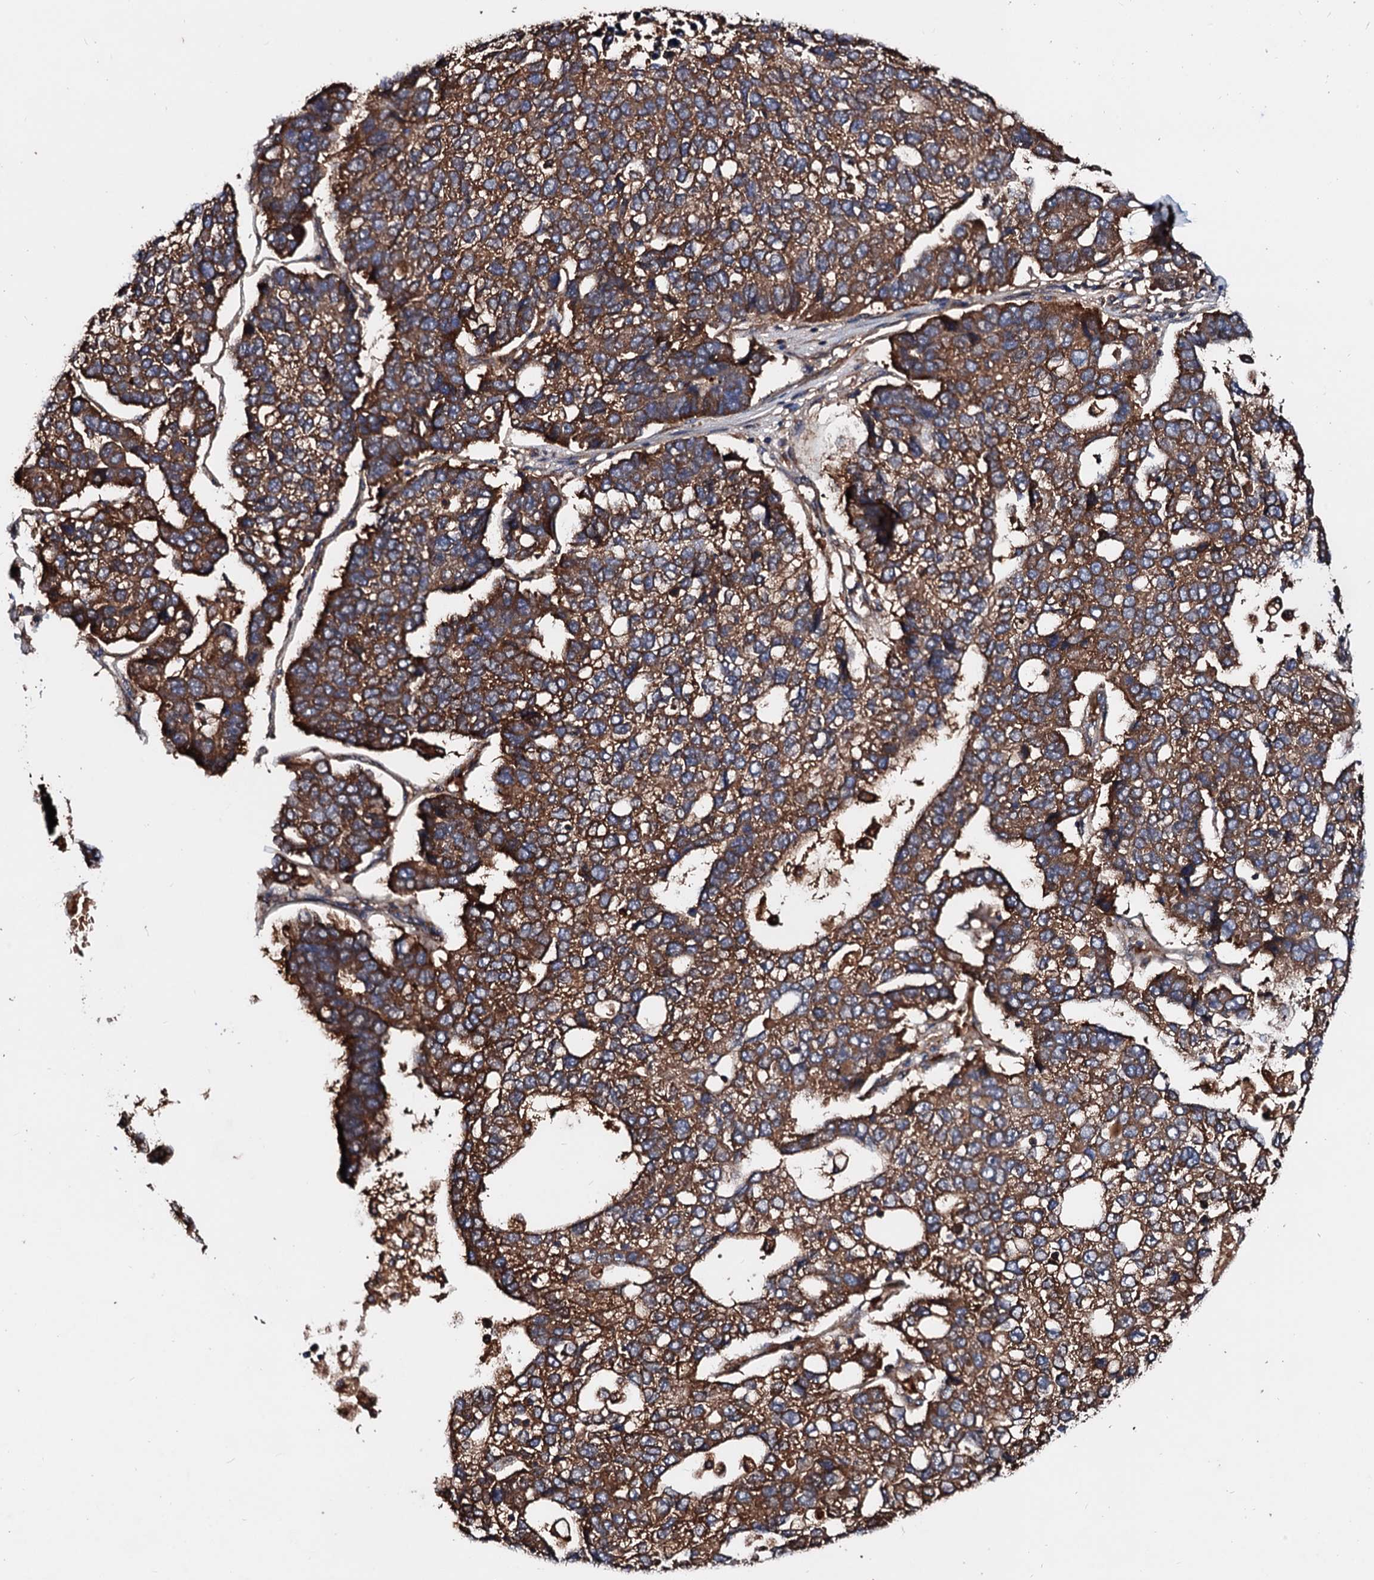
{"staining": {"intensity": "strong", "quantity": ">75%", "location": "cytoplasmic/membranous"}, "tissue": "pancreatic cancer", "cell_type": "Tumor cells", "image_type": "cancer", "snomed": [{"axis": "morphology", "description": "Adenocarcinoma, NOS"}, {"axis": "topography", "description": "Pancreas"}], "caption": "Pancreatic cancer stained with DAB immunohistochemistry (IHC) shows high levels of strong cytoplasmic/membranous staining in about >75% of tumor cells. The staining is performed using DAB (3,3'-diaminobenzidine) brown chromogen to label protein expression. The nuclei are counter-stained blue using hematoxylin.", "gene": "EXTL1", "patient": {"sex": "female", "age": 61}}